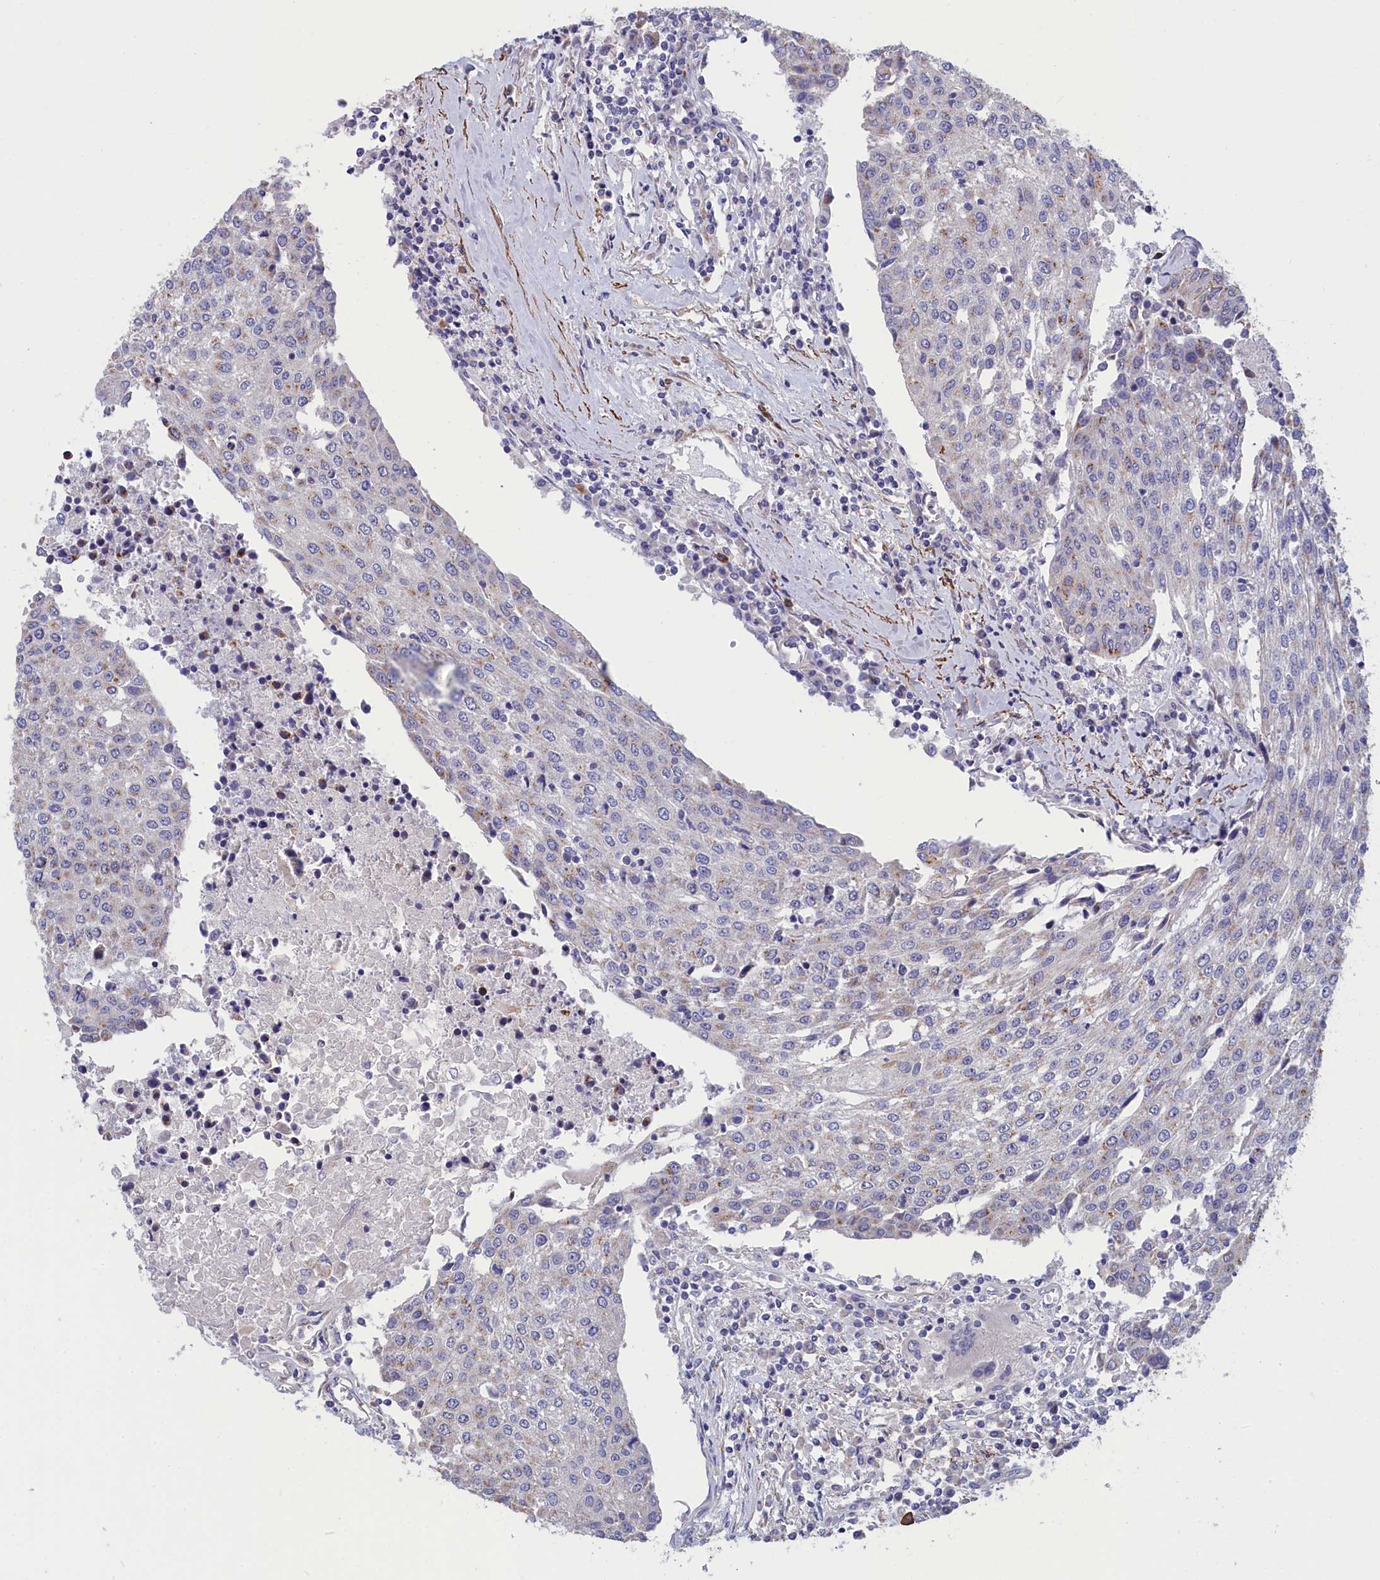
{"staining": {"intensity": "weak", "quantity": "<25%", "location": "cytoplasmic/membranous"}, "tissue": "urothelial cancer", "cell_type": "Tumor cells", "image_type": "cancer", "snomed": [{"axis": "morphology", "description": "Urothelial carcinoma, High grade"}, {"axis": "topography", "description": "Urinary bladder"}], "caption": "Human urothelial cancer stained for a protein using immunohistochemistry demonstrates no expression in tumor cells.", "gene": "TUBGCP4", "patient": {"sex": "female", "age": 85}}